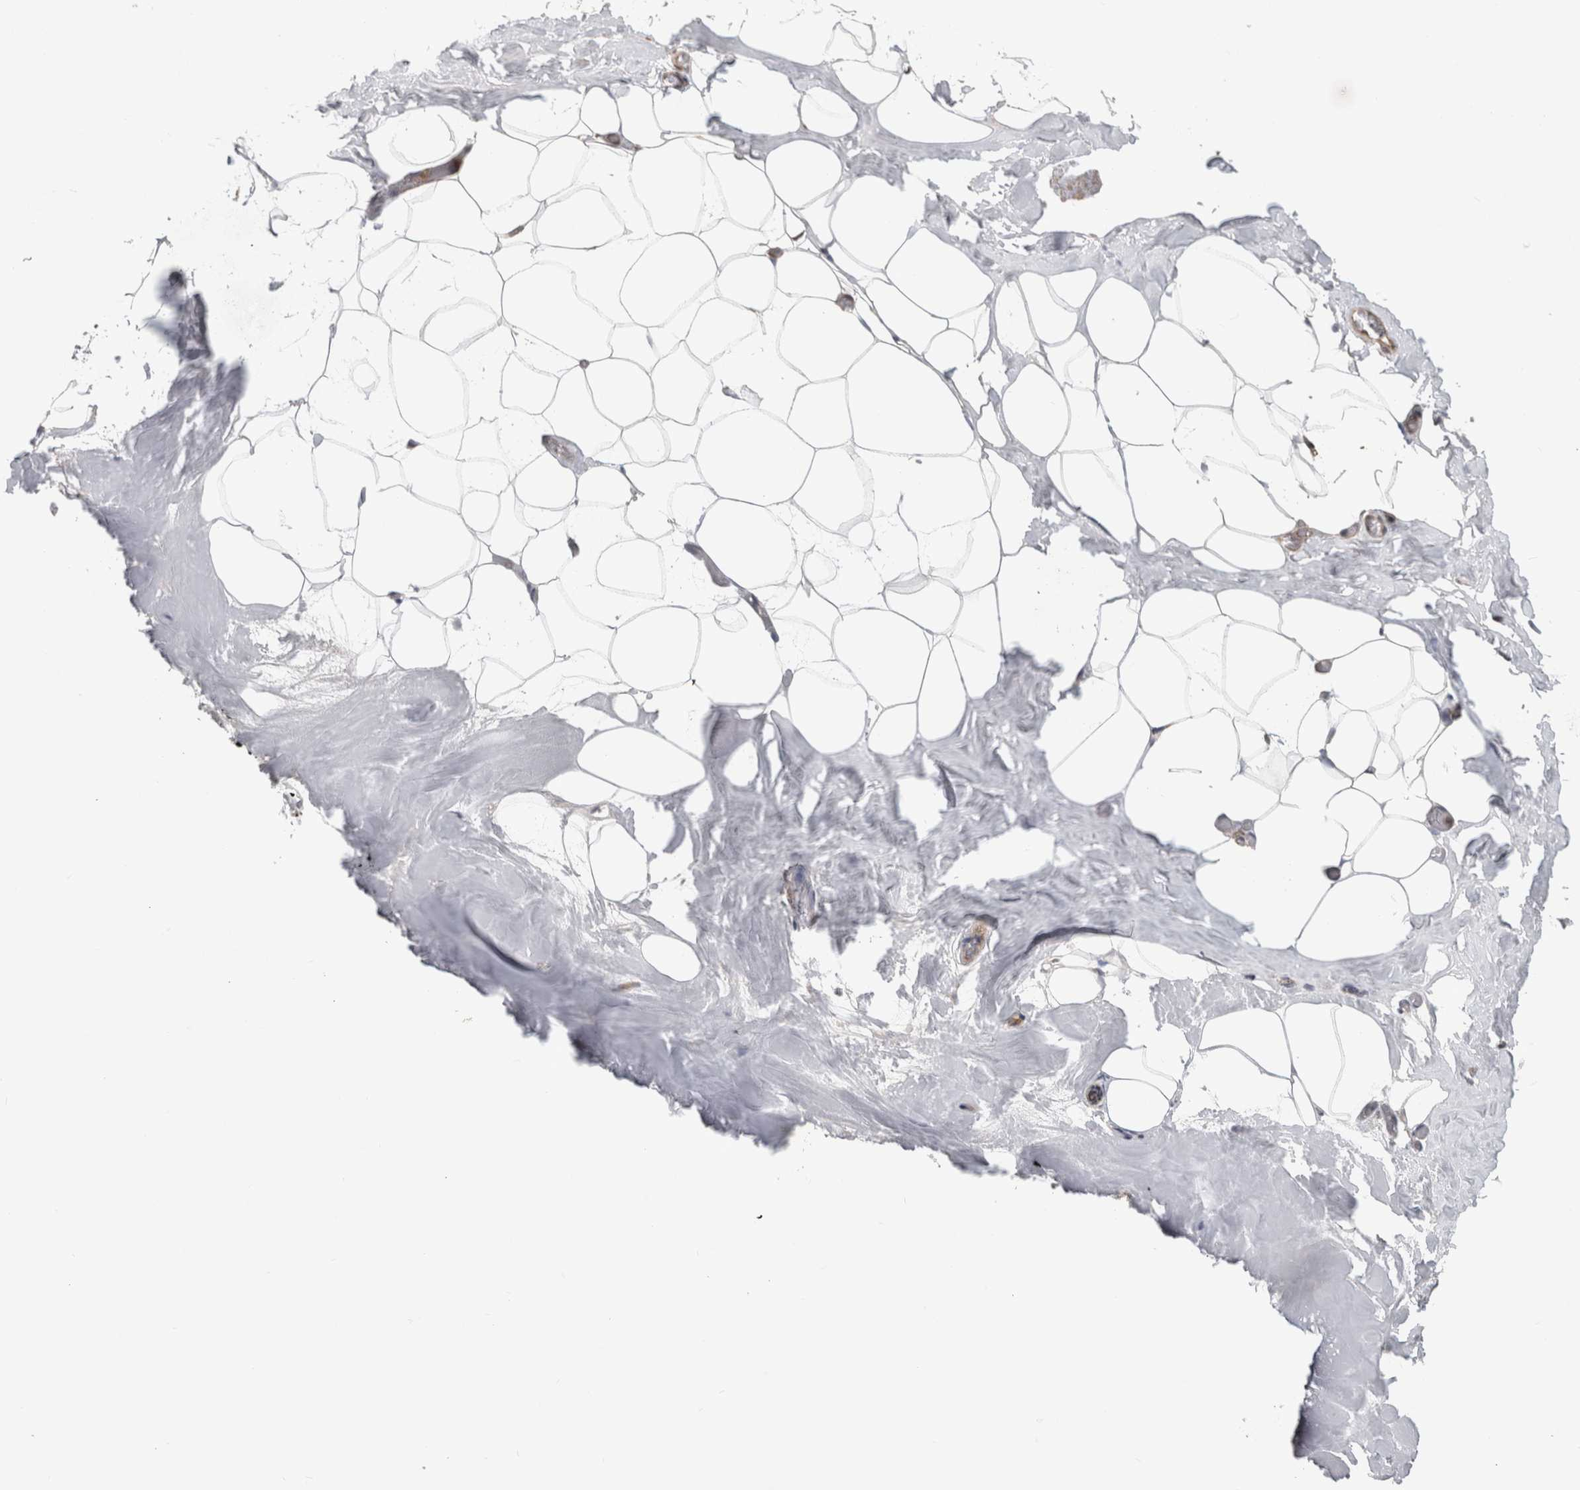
{"staining": {"intensity": "negative", "quantity": "none", "location": "none"}, "tissue": "adipose tissue", "cell_type": "Adipocytes", "image_type": "normal", "snomed": [{"axis": "morphology", "description": "Normal tissue, NOS"}, {"axis": "morphology", "description": "Fibrosis, NOS"}, {"axis": "topography", "description": "Breast"}, {"axis": "topography", "description": "Adipose tissue"}], "caption": "This image is of unremarkable adipose tissue stained with IHC to label a protein in brown with the nuclei are counter-stained blue. There is no positivity in adipocytes.", "gene": "PARP6", "patient": {"sex": "female", "age": 39}}